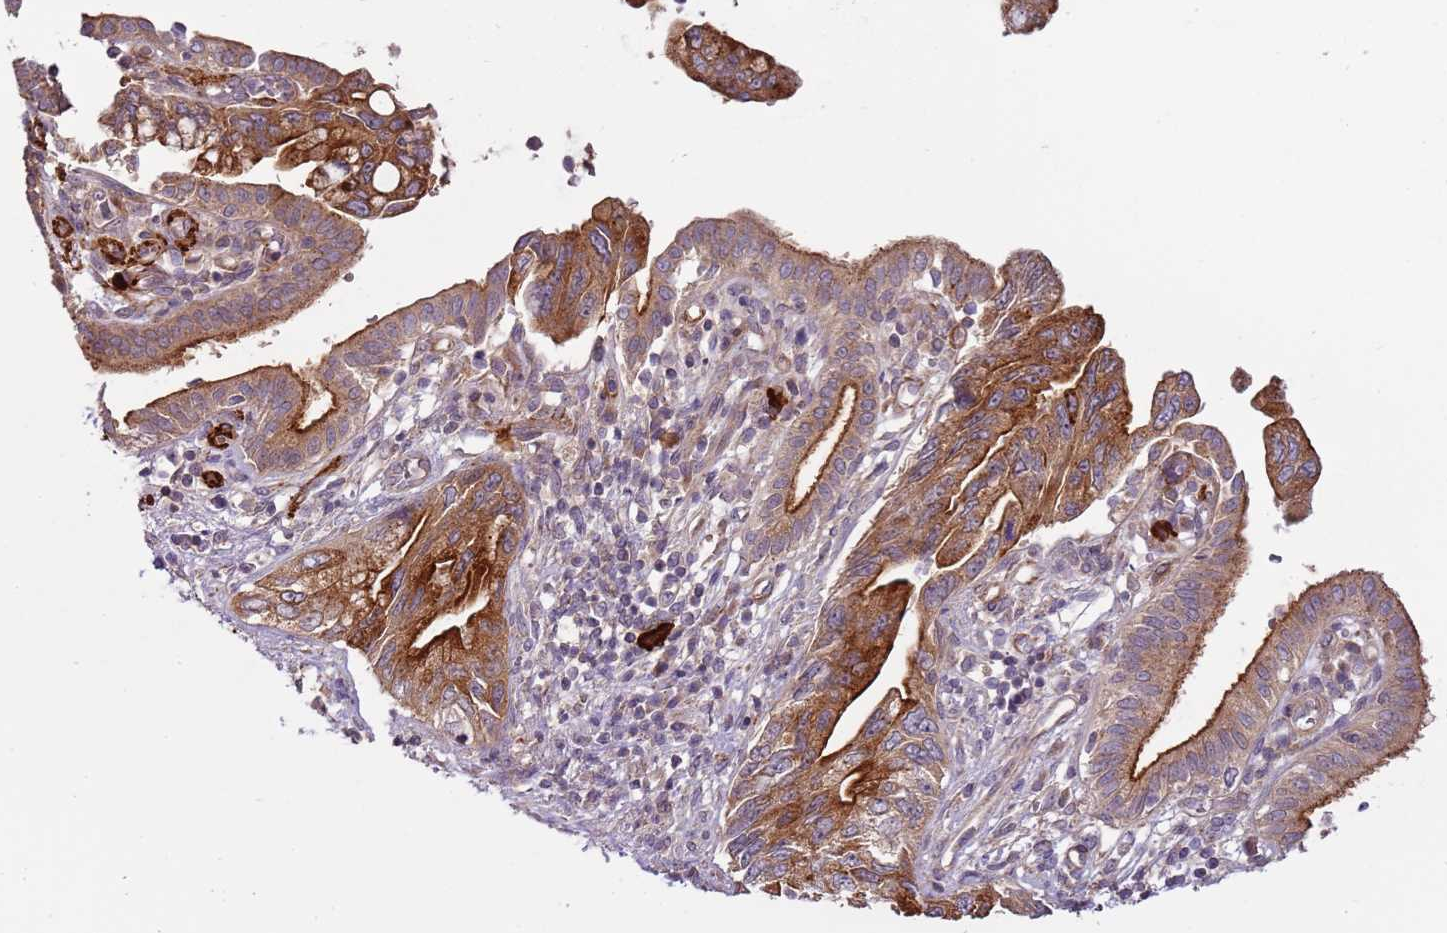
{"staining": {"intensity": "strong", "quantity": "25%-75%", "location": "cytoplasmic/membranous"}, "tissue": "pancreatic cancer", "cell_type": "Tumor cells", "image_type": "cancer", "snomed": [{"axis": "morphology", "description": "Adenocarcinoma, NOS"}, {"axis": "topography", "description": "Pancreas"}], "caption": "Human pancreatic cancer stained for a protein (brown) reveals strong cytoplasmic/membranous positive staining in about 25%-75% of tumor cells.", "gene": "RNF128", "patient": {"sex": "female", "age": 73}}